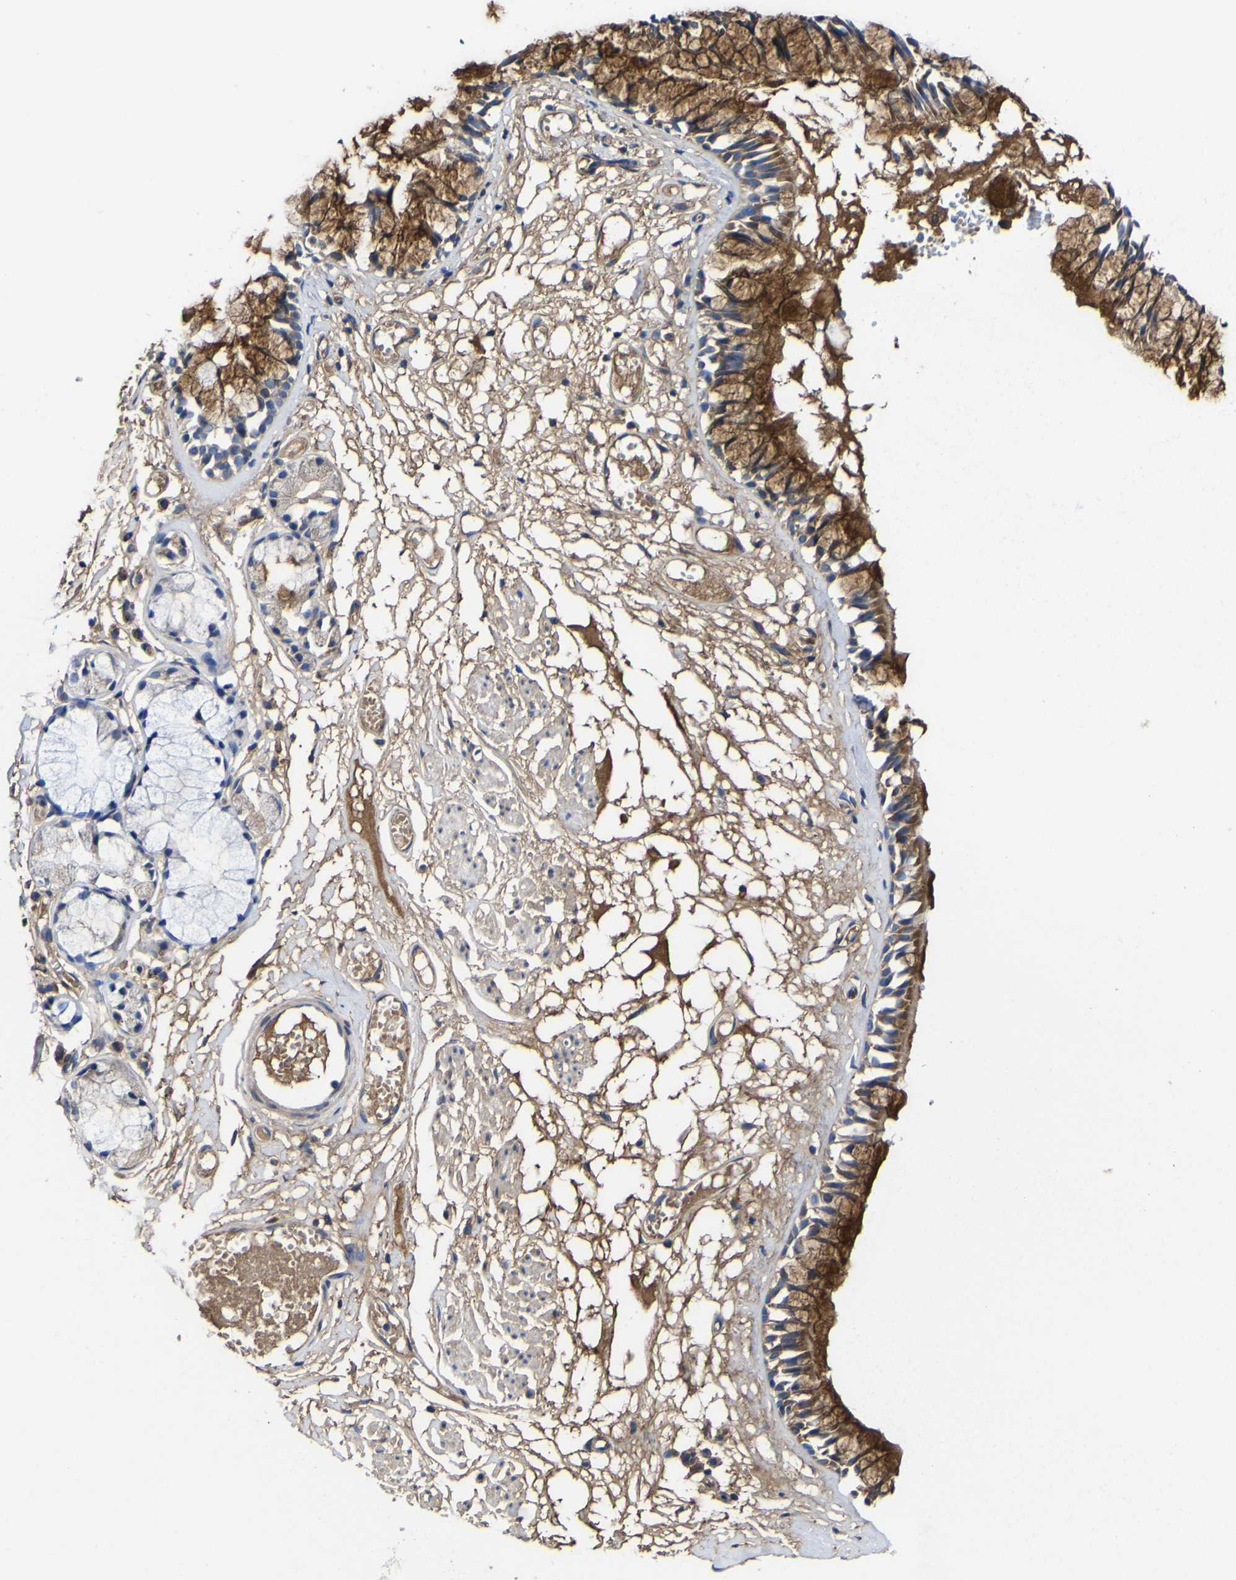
{"staining": {"intensity": "moderate", "quantity": ">75%", "location": "cytoplasmic/membranous"}, "tissue": "bronchus", "cell_type": "Respiratory epithelial cells", "image_type": "normal", "snomed": [{"axis": "morphology", "description": "Normal tissue, NOS"}, {"axis": "morphology", "description": "Inflammation, NOS"}, {"axis": "topography", "description": "Cartilage tissue"}, {"axis": "topography", "description": "Lung"}], "caption": "IHC (DAB) staining of benign human bronchus shows moderate cytoplasmic/membranous protein positivity in approximately >75% of respiratory epithelial cells.", "gene": "CCDC90B", "patient": {"sex": "male", "age": 71}}